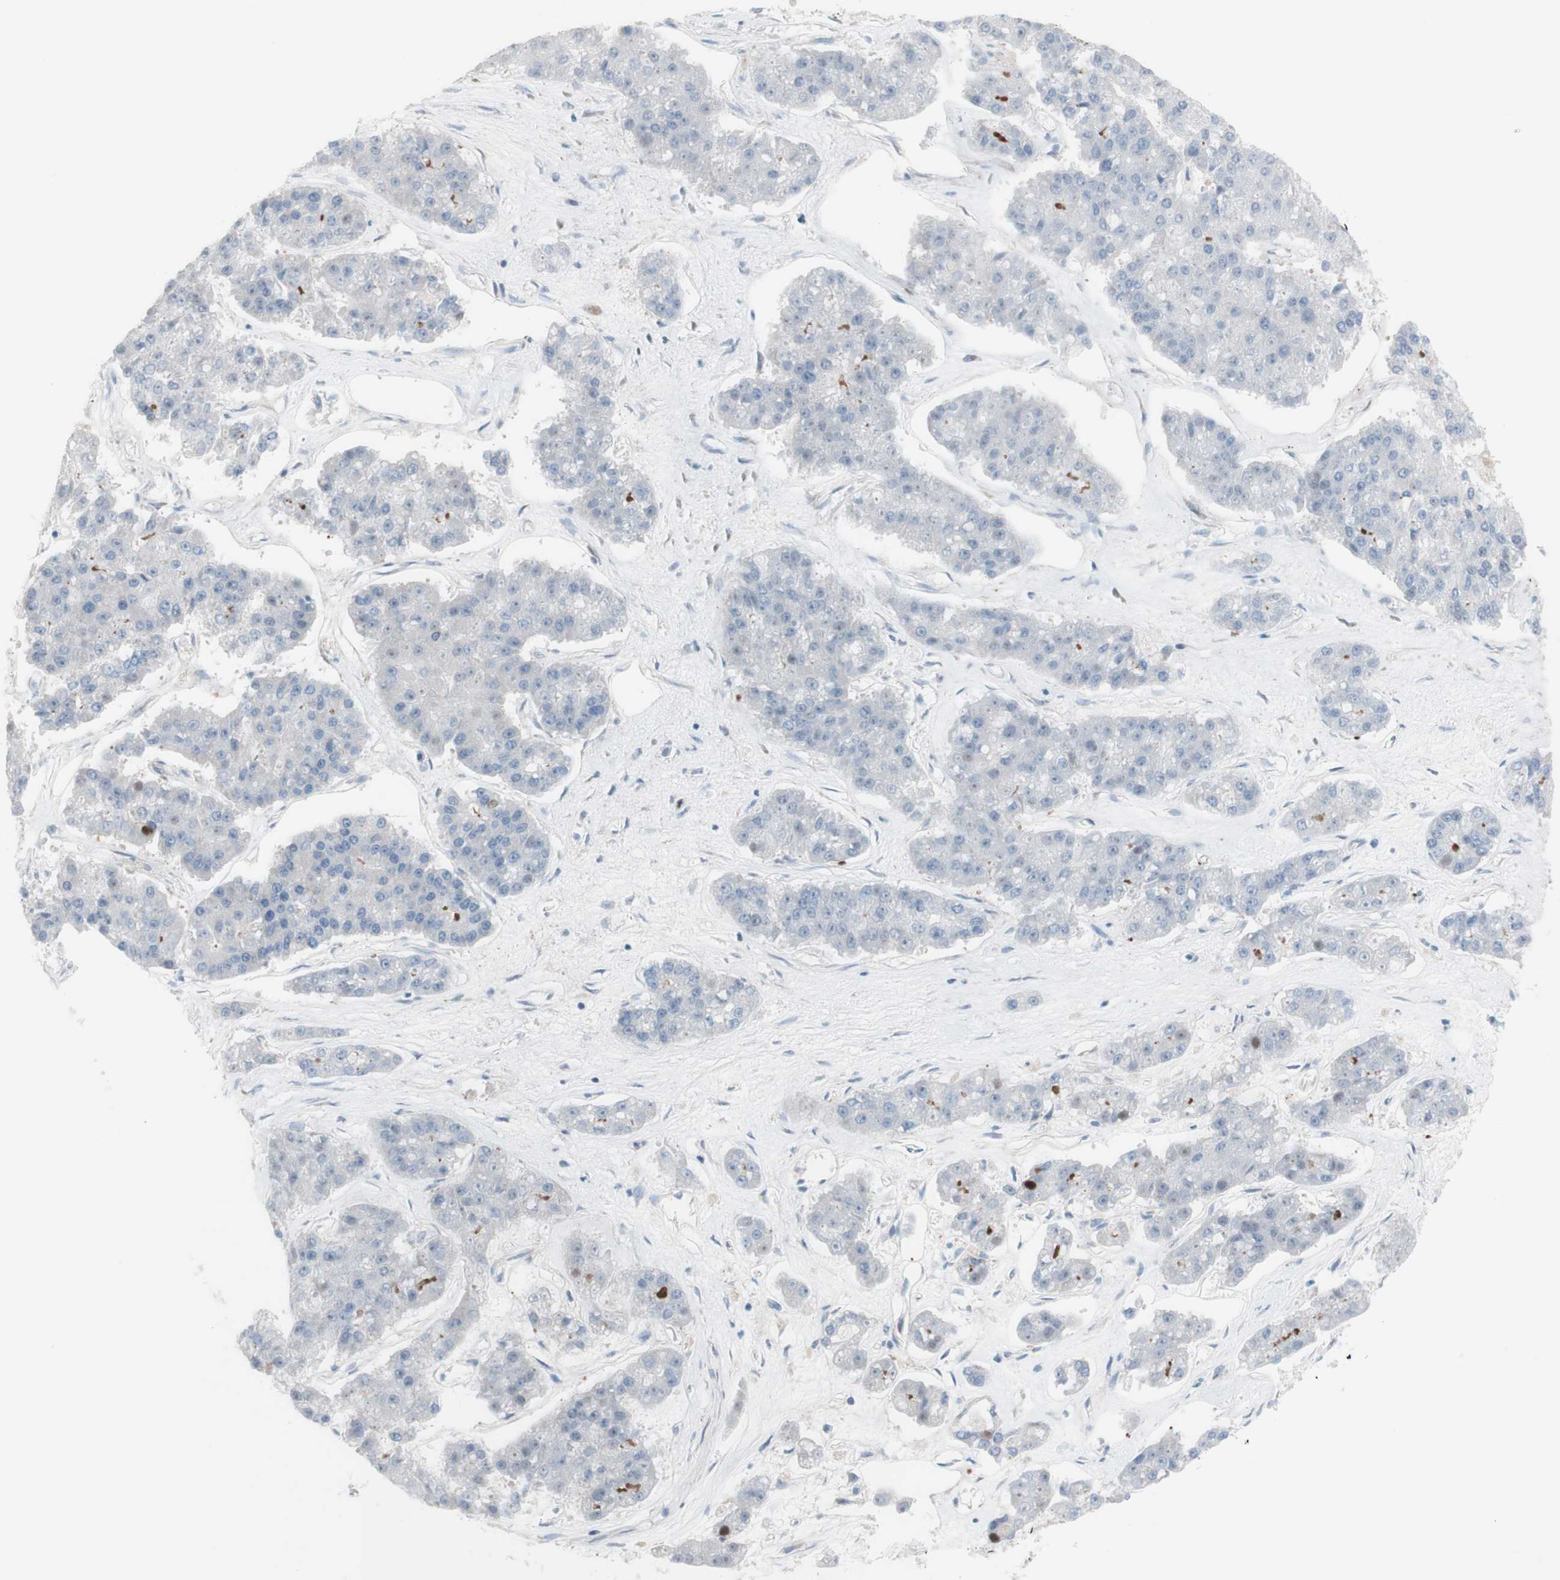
{"staining": {"intensity": "negative", "quantity": "none", "location": "none"}, "tissue": "pancreatic cancer", "cell_type": "Tumor cells", "image_type": "cancer", "snomed": [{"axis": "morphology", "description": "Adenocarcinoma, NOS"}, {"axis": "topography", "description": "Pancreas"}], "caption": "High power microscopy micrograph of an IHC histopathology image of pancreatic cancer, revealing no significant positivity in tumor cells.", "gene": "PHTF2", "patient": {"sex": "male", "age": 50}}